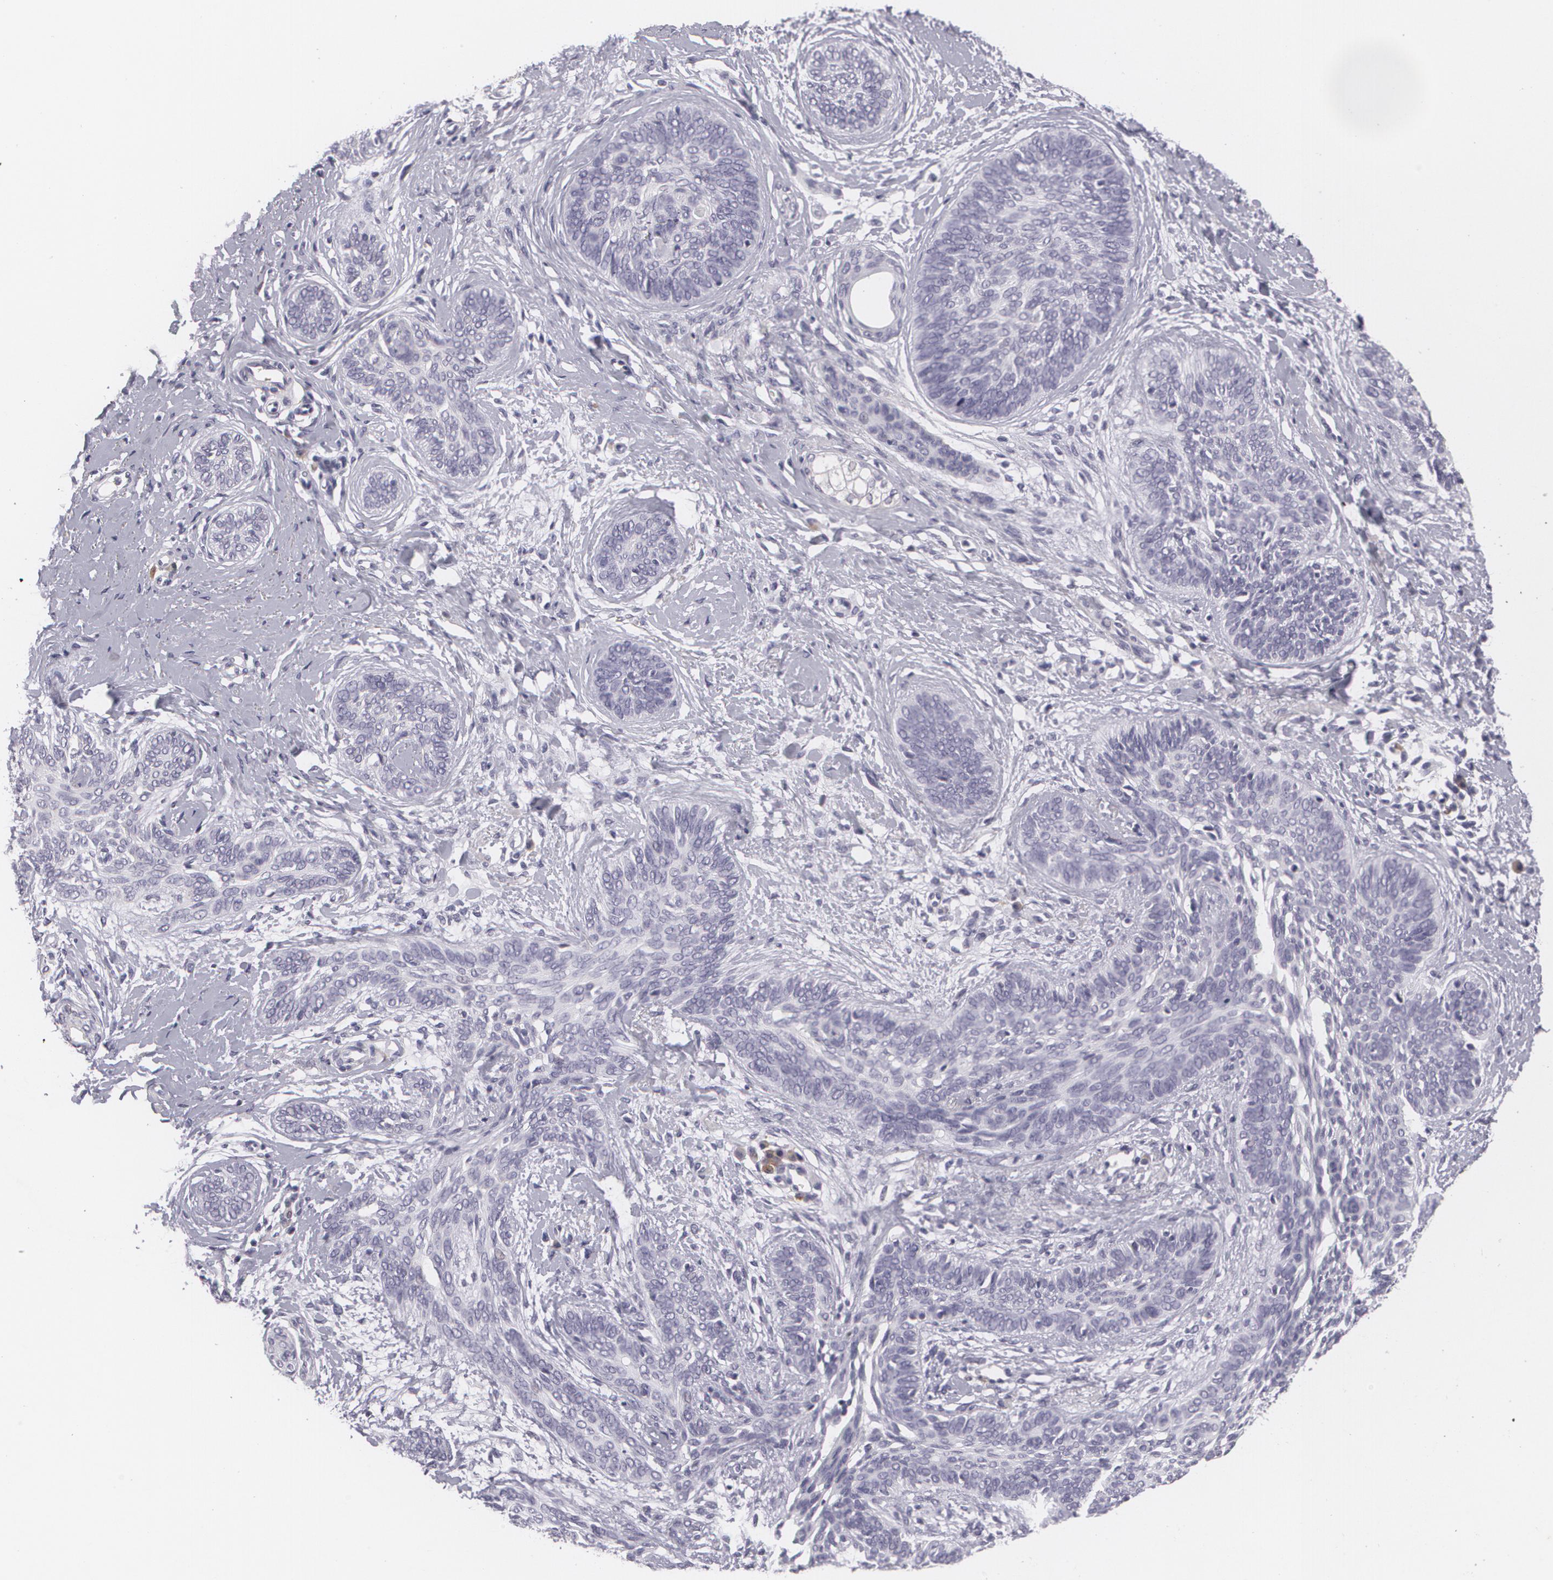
{"staining": {"intensity": "negative", "quantity": "none", "location": "none"}, "tissue": "skin cancer", "cell_type": "Tumor cells", "image_type": "cancer", "snomed": [{"axis": "morphology", "description": "Basal cell carcinoma"}, {"axis": "topography", "description": "Skin"}], "caption": "Image shows no significant protein staining in tumor cells of skin cancer (basal cell carcinoma).", "gene": "MAP2", "patient": {"sex": "female", "age": 81}}